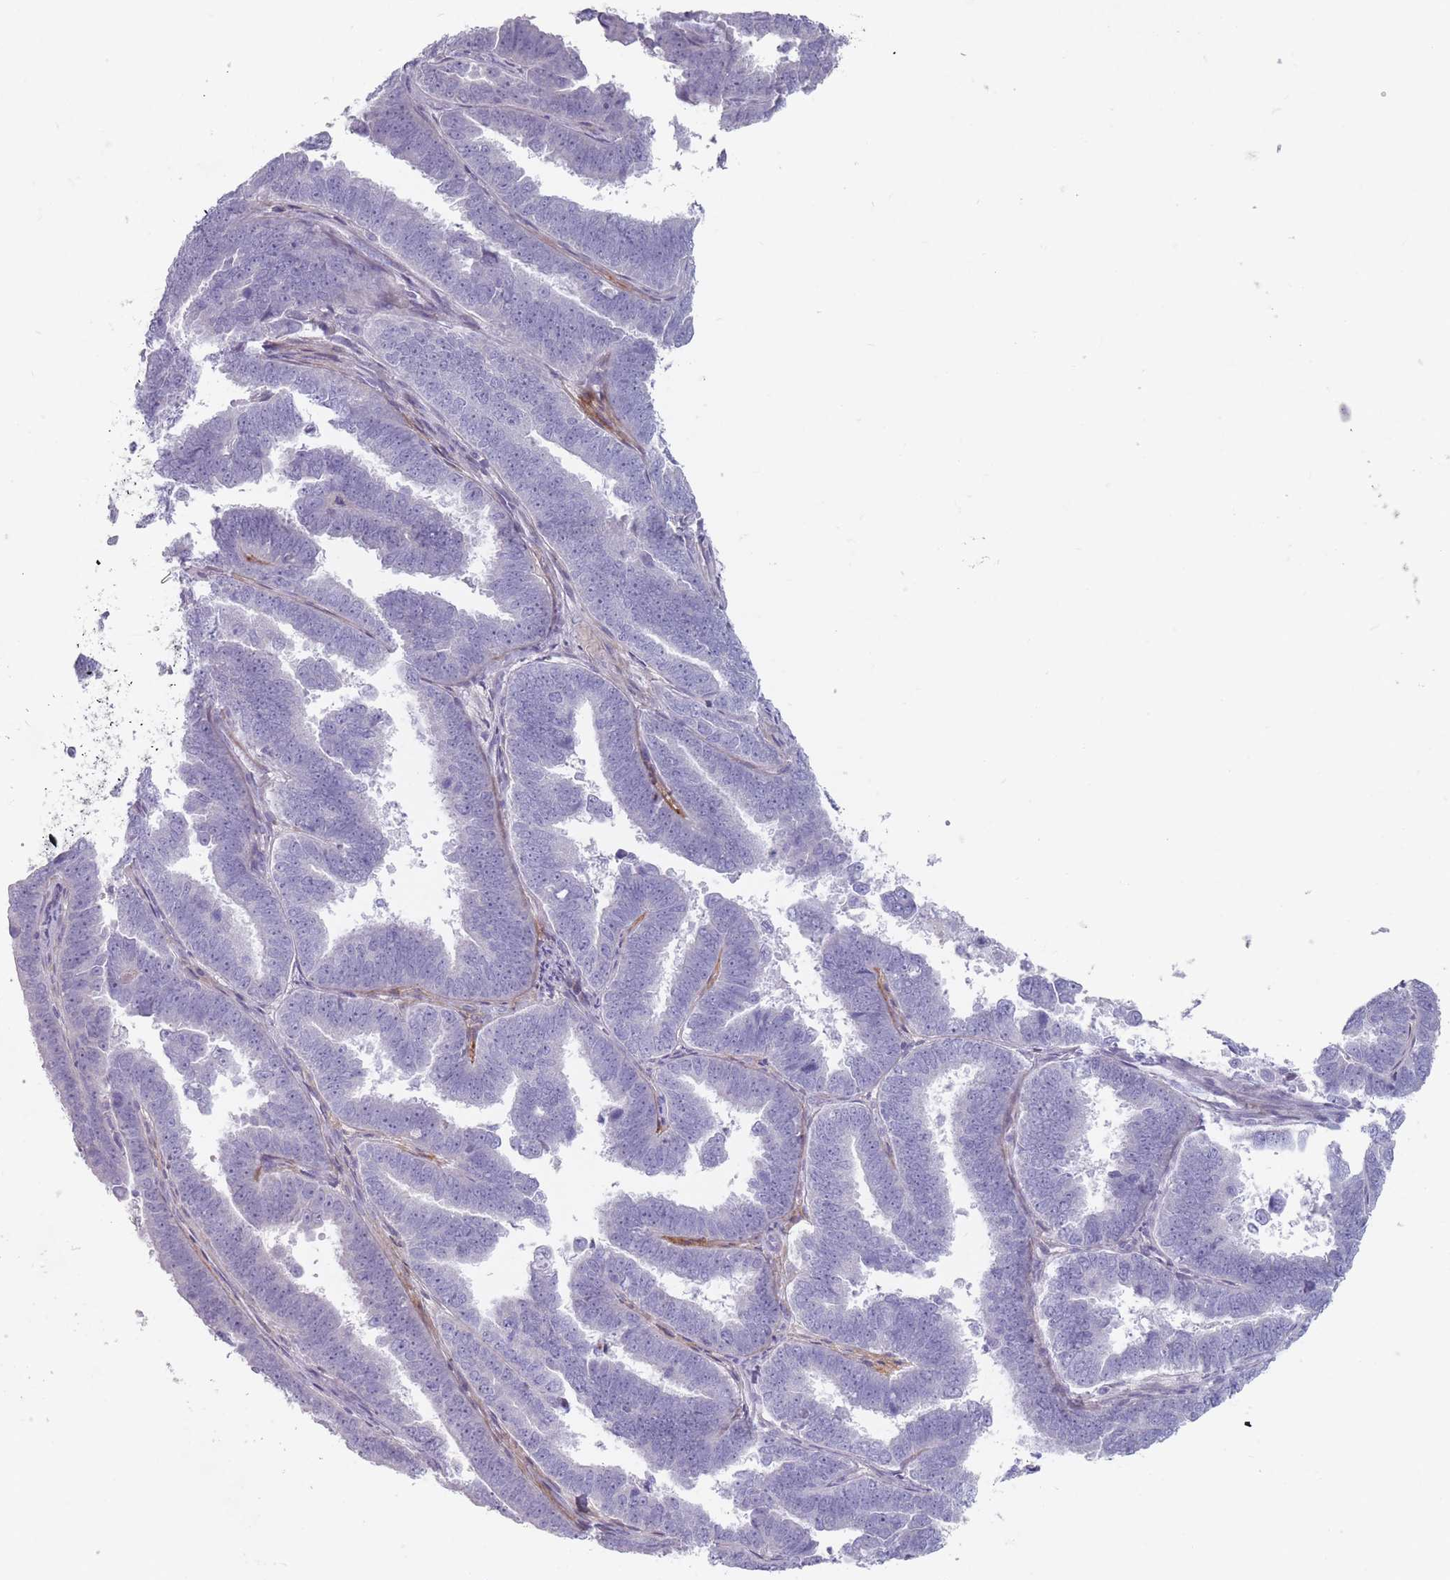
{"staining": {"intensity": "negative", "quantity": "none", "location": "none"}, "tissue": "endometrial cancer", "cell_type": "Tumor cells", "image_type": "cancer", "snomed": [{"axis": "morphology", "description": "Adenocarcinoma, NOS"}, {"axis": "topography", "description": "Endometrium"}], "caption": "Tumor cells are negative for brown protein staining in endometrial adenocarcinoma. Nuclei are stained in blue.", "gene": "PAIP2B", "patient": {"sex": "female", "age": 75}}